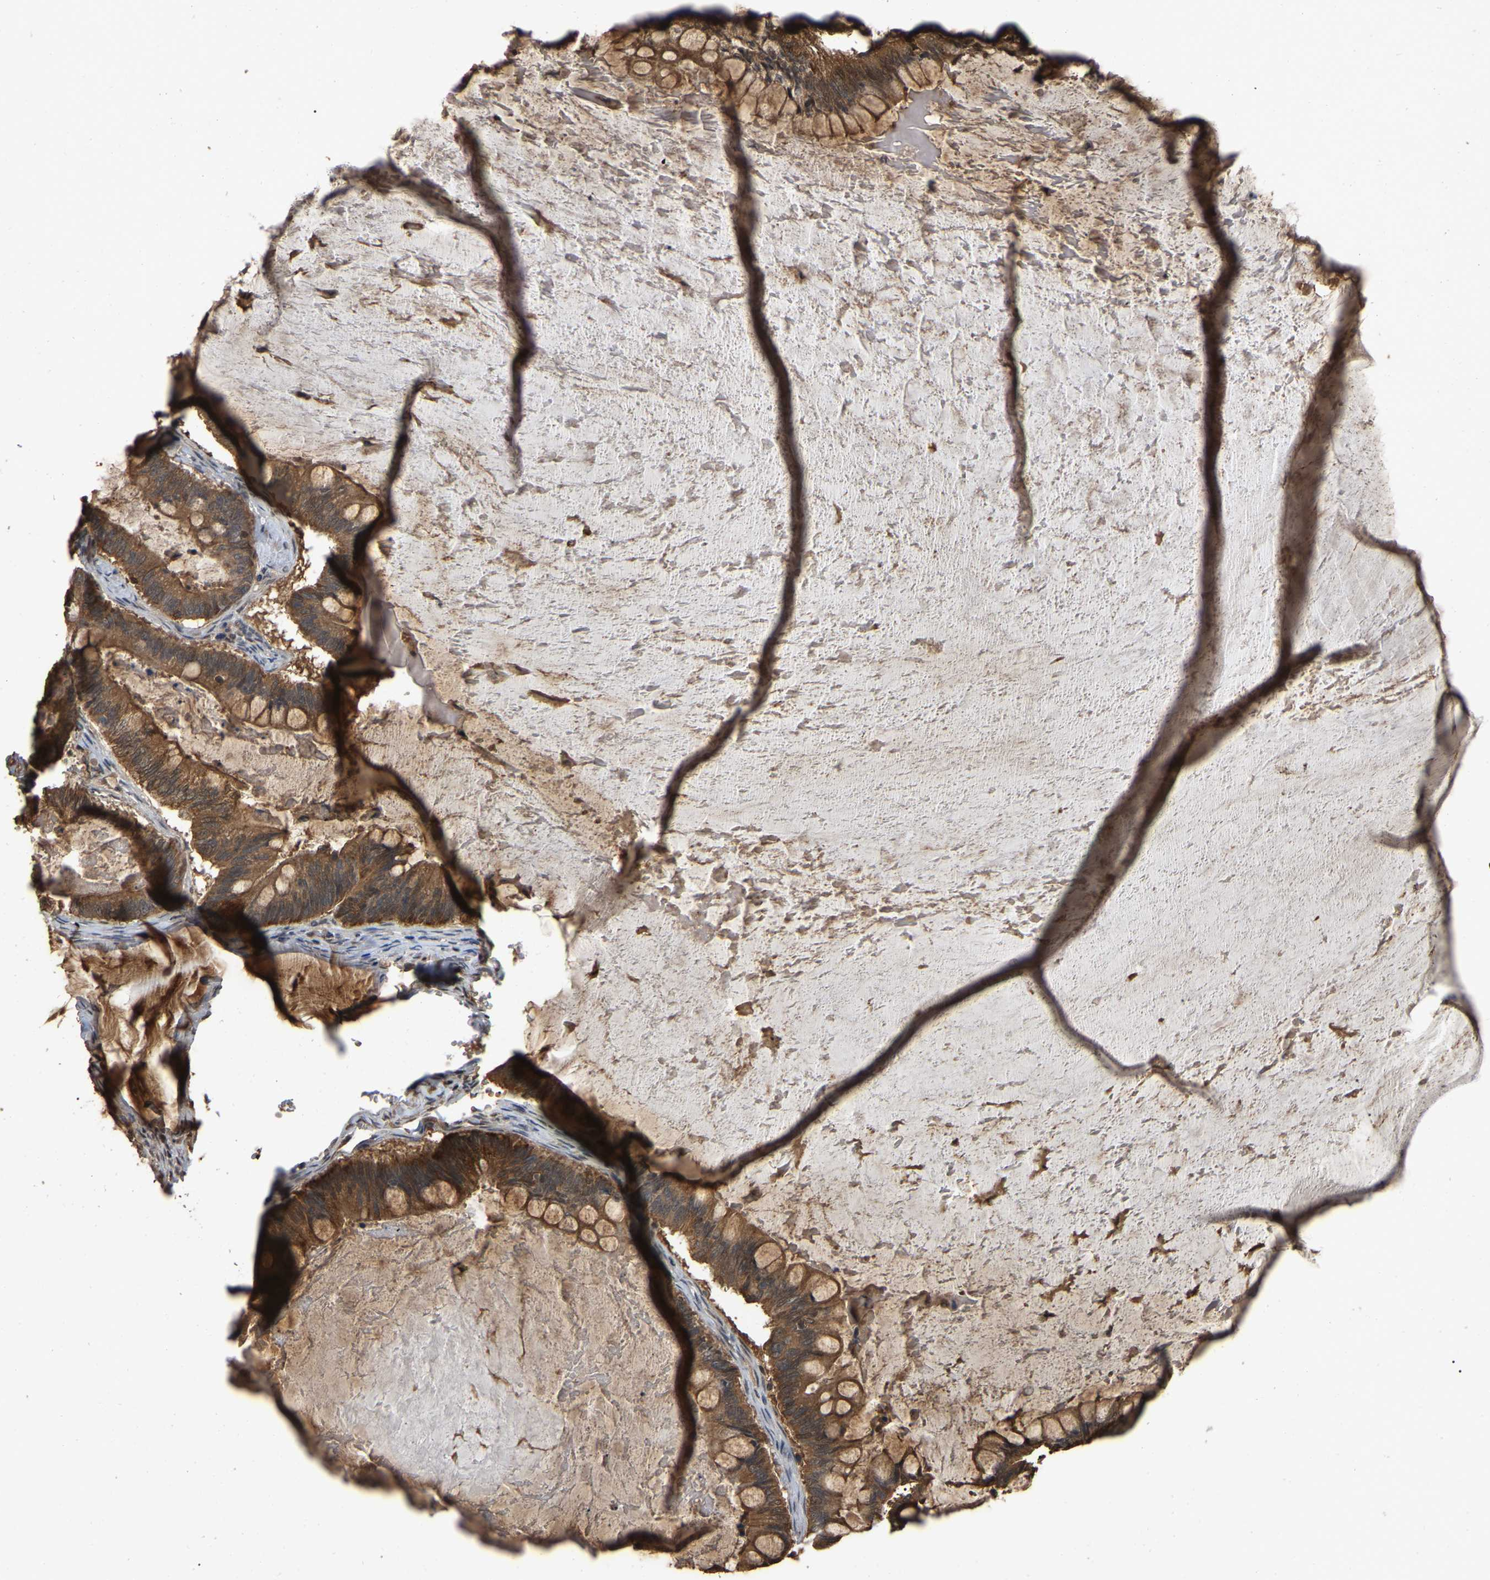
{"staining": {"intensity": "moderate", "quantity": ">75%", "location": "cytoplasmic/membranous"}, "tissue": "ovarian cancer", "cell_type": "Tumor cells", "image_type": "cancer", "snomed": [{"axis": "morphology", "description": "Cystadenocarcinoma, mucinous, NOS"}, {"axis": "topography", "description": "Ovary"}], "caption": "Protein analysis of ovarian cancer tissue reveals moderate cytoplasmic/membranous positivity in approximately >75% of tumor cells.", "gene": "FAM219A", "patient": {"sex": "female", "age": 61}}